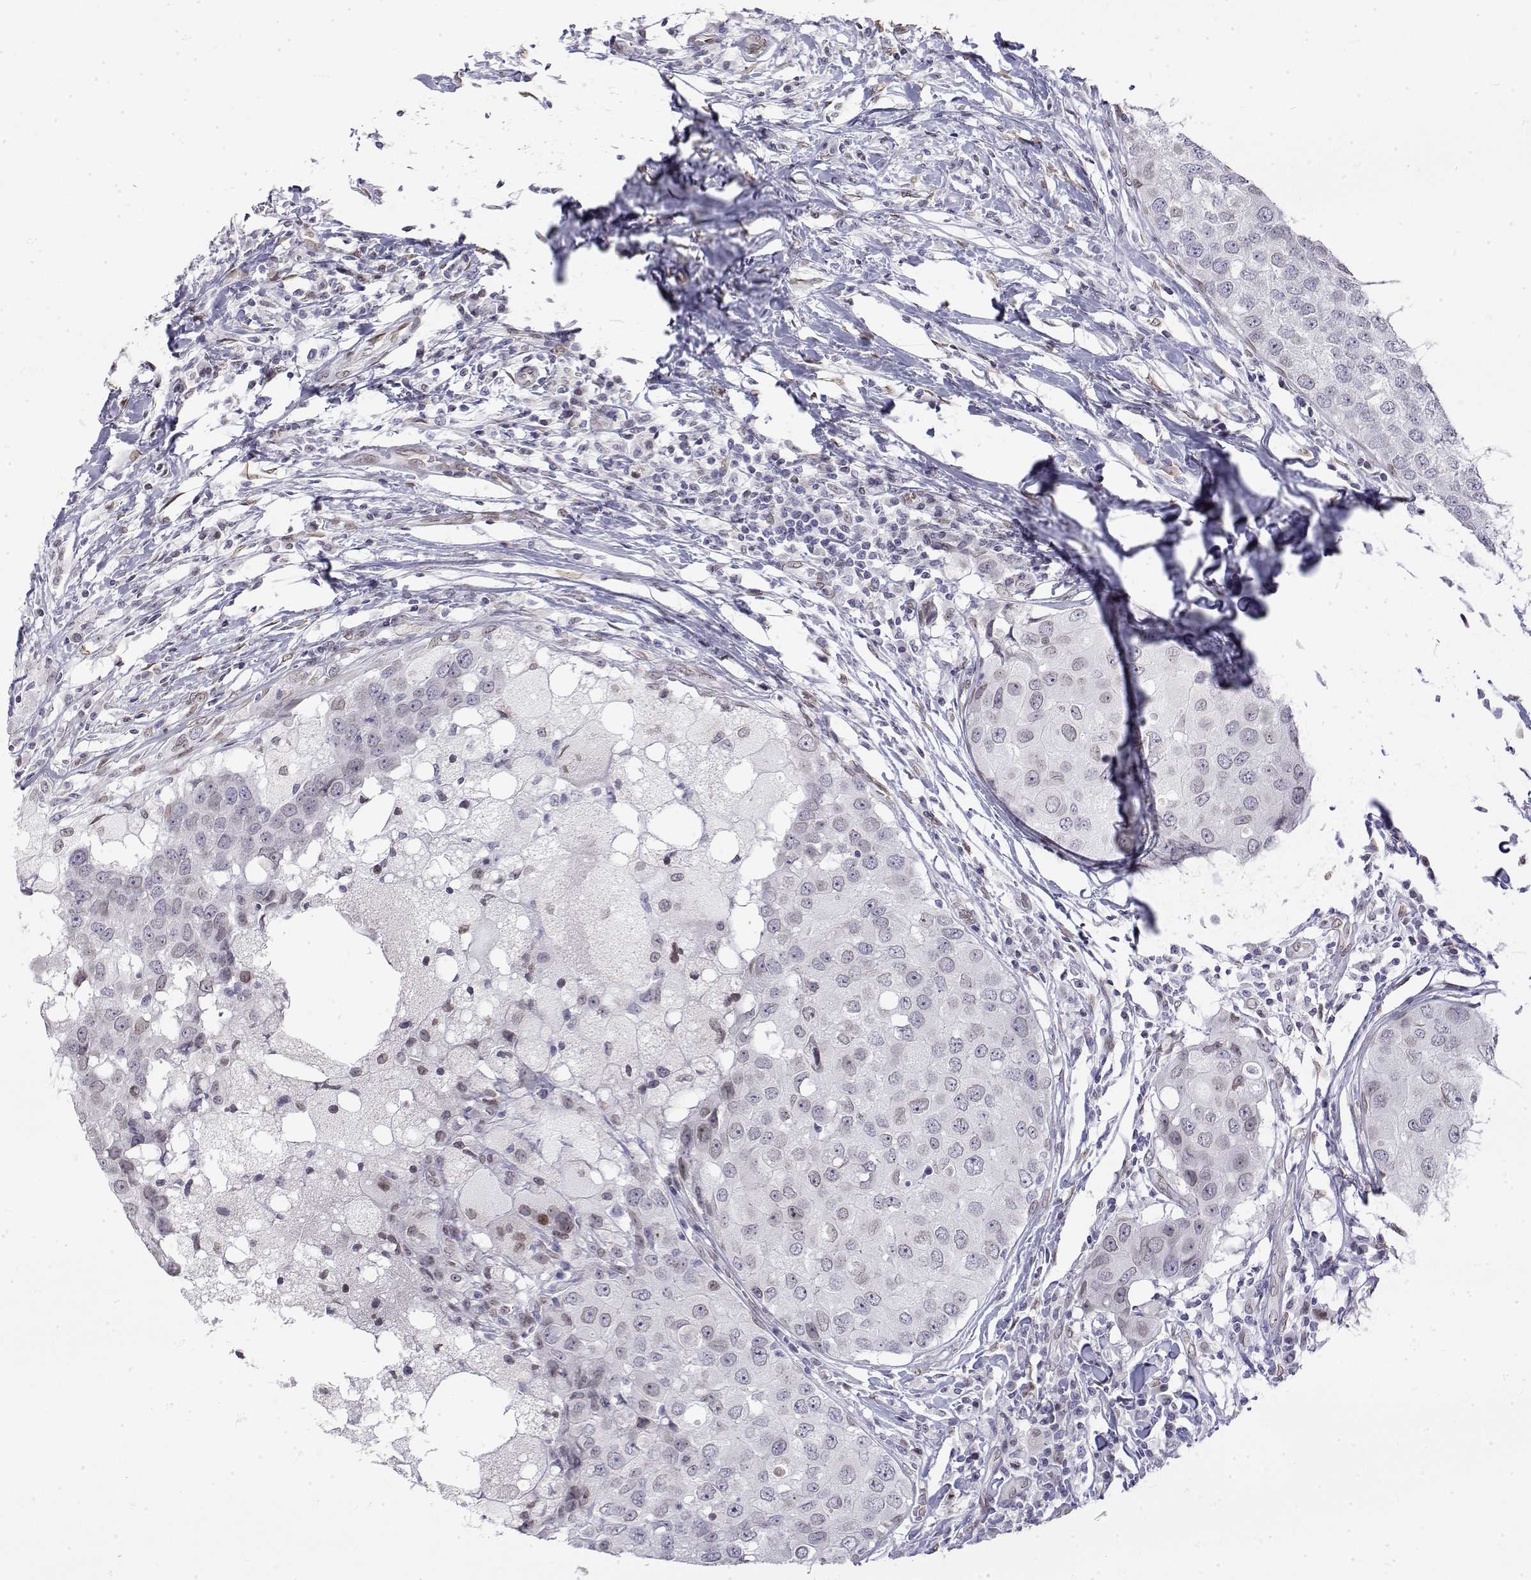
{"staining": {"intensity": "negative", "quantity": "none", "location": "none"}, "tissue": "breast cancer", "cell_type": "Tumor cells", "image_type": "cancer", "snomed": [{"axis": "morphology", "description": "Duct carcinoma"}, {"axis": "topography", "description": "Breast"}], "caption": "Immunohistochemistry micrograph of neoplastic tissue: human breast invasive ductal carcinoma stained with DAB demonstrates no significant protein positivity in tumor cells.", "gene": "ZNF532", "patient": {"sex": "female", "age": 27}}